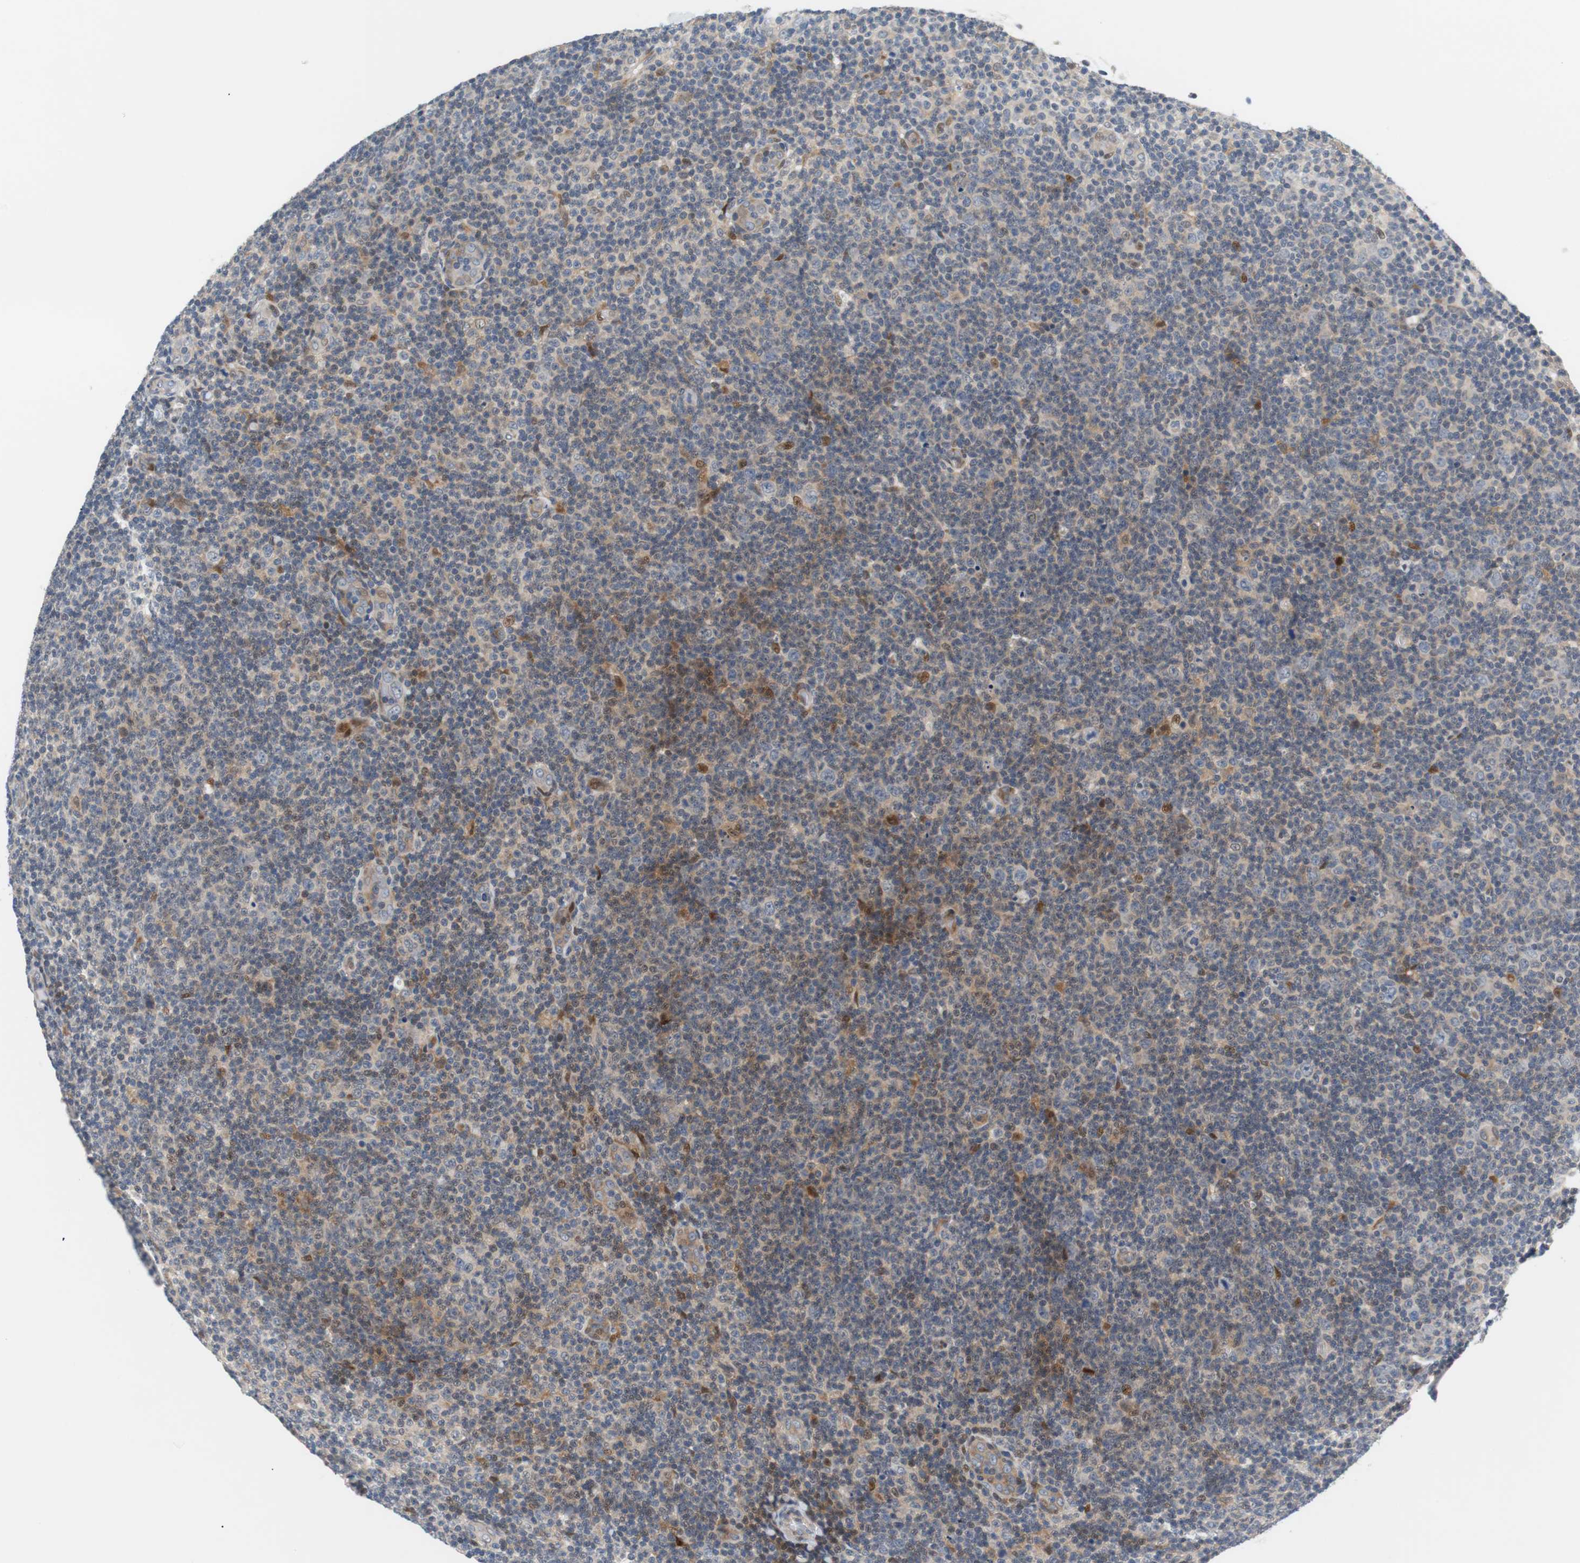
{"staining": {"intensity": "weak", "quantity": "25%-75%", "location": "cytoplasmic/membranous,nuclear"}, "tissue": "lymphoma", "cell_type": "Tumor cells", "image_type": "cancer", "snomed": [{"axis": "morphology", "description": "Malignant lymphoma, non-Hodgkin's type, Low grade"}, {"axis": "topography", "description": "Lymph node"}], "caption": "IHC of human lymphoma demonstrates low levels of weak cytoplasmic/membranous and nuclear positivity in approximately 25%-75% of tumor cells.", "gene": "MAP2K4", "patient": {"sex": "male", "age": 83}}